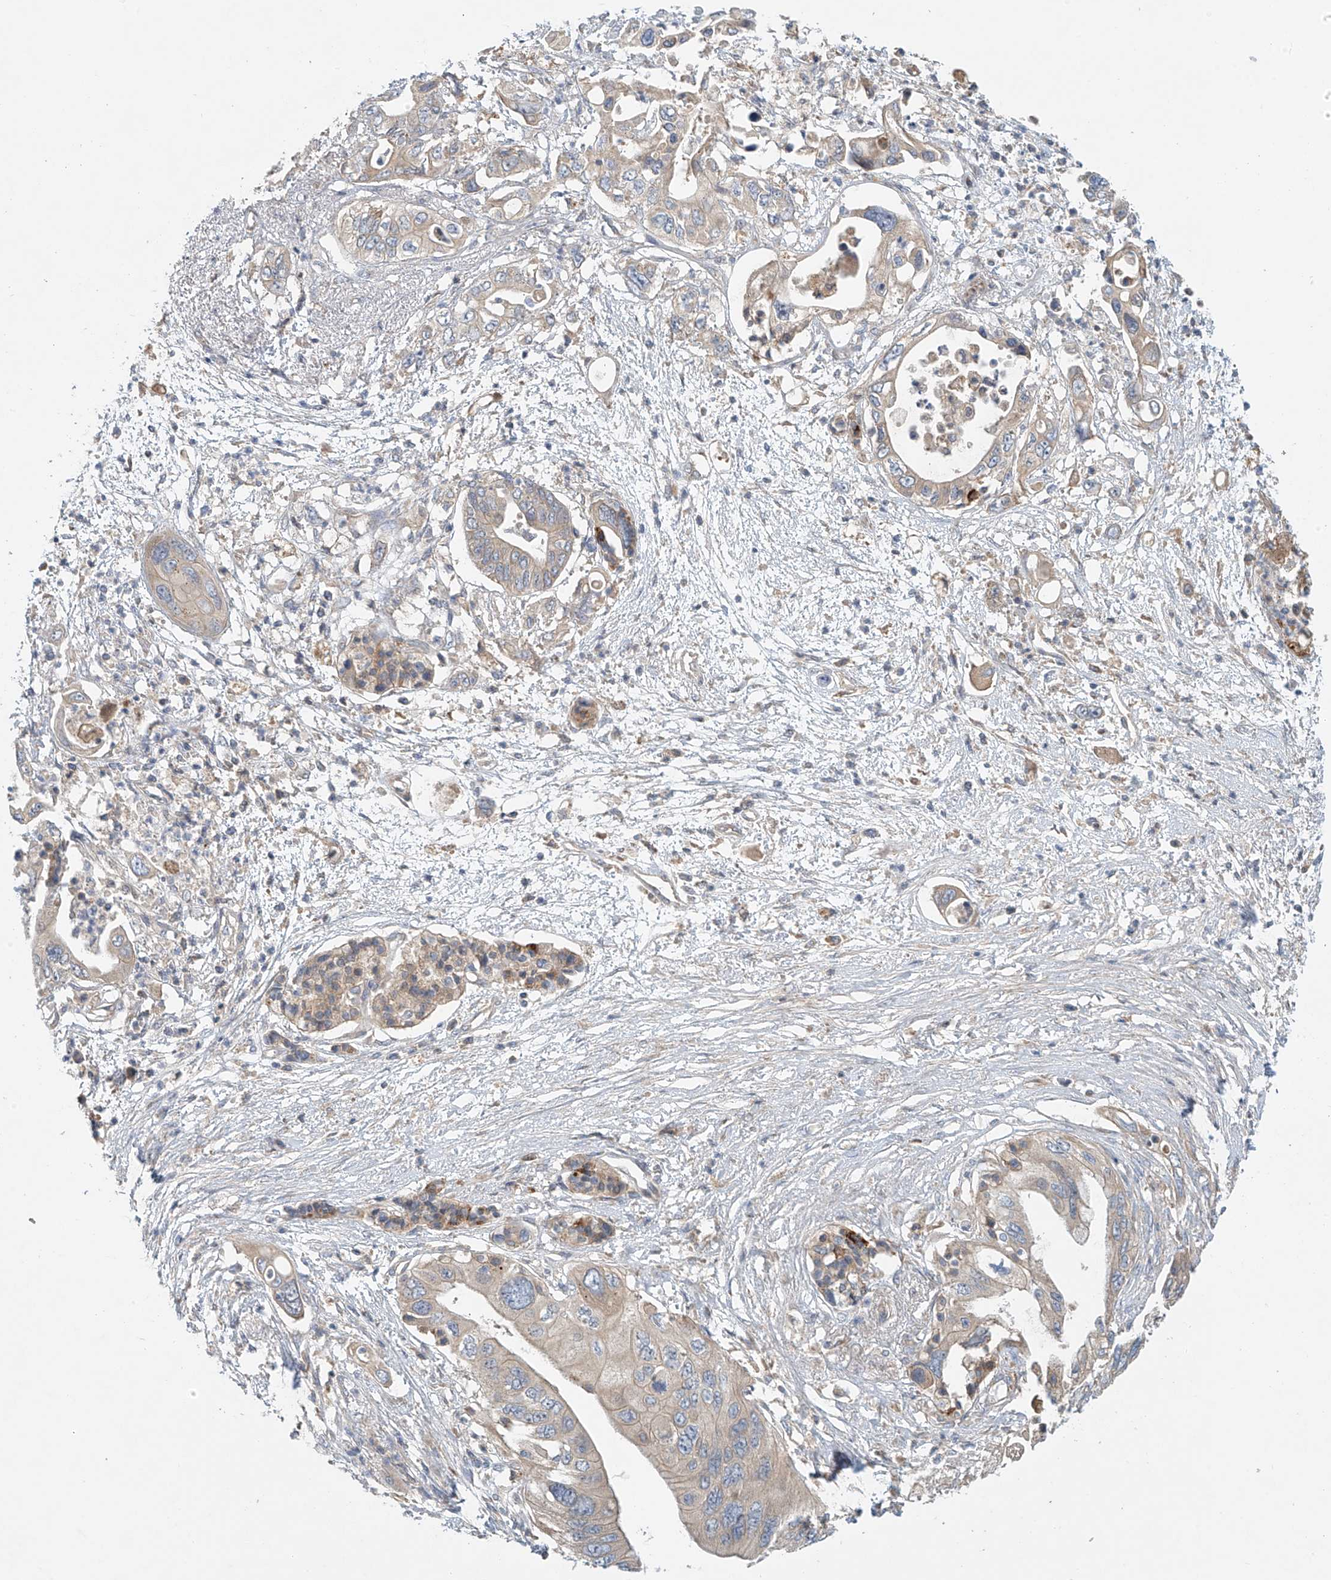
{"staining": {"intensity": "weak", "quantity": "<25%", "location": "cytoplasmic/membranous"}, "tissue": "pancreatic cancer", "cell_type": "Tumor cells", "image_type": "cancer", "snomed": [{"axis": "morphology", "description": "Adenocarcinoma, NOS"}, {"axis": "topography", "description": "Pancreas"}], "caption": "There is no significant expression in tumor cells of pancreatic cancer (adenocarcinoma).", "gene": "LYRM9", "patient": {"sex": "male", "age": 66}}